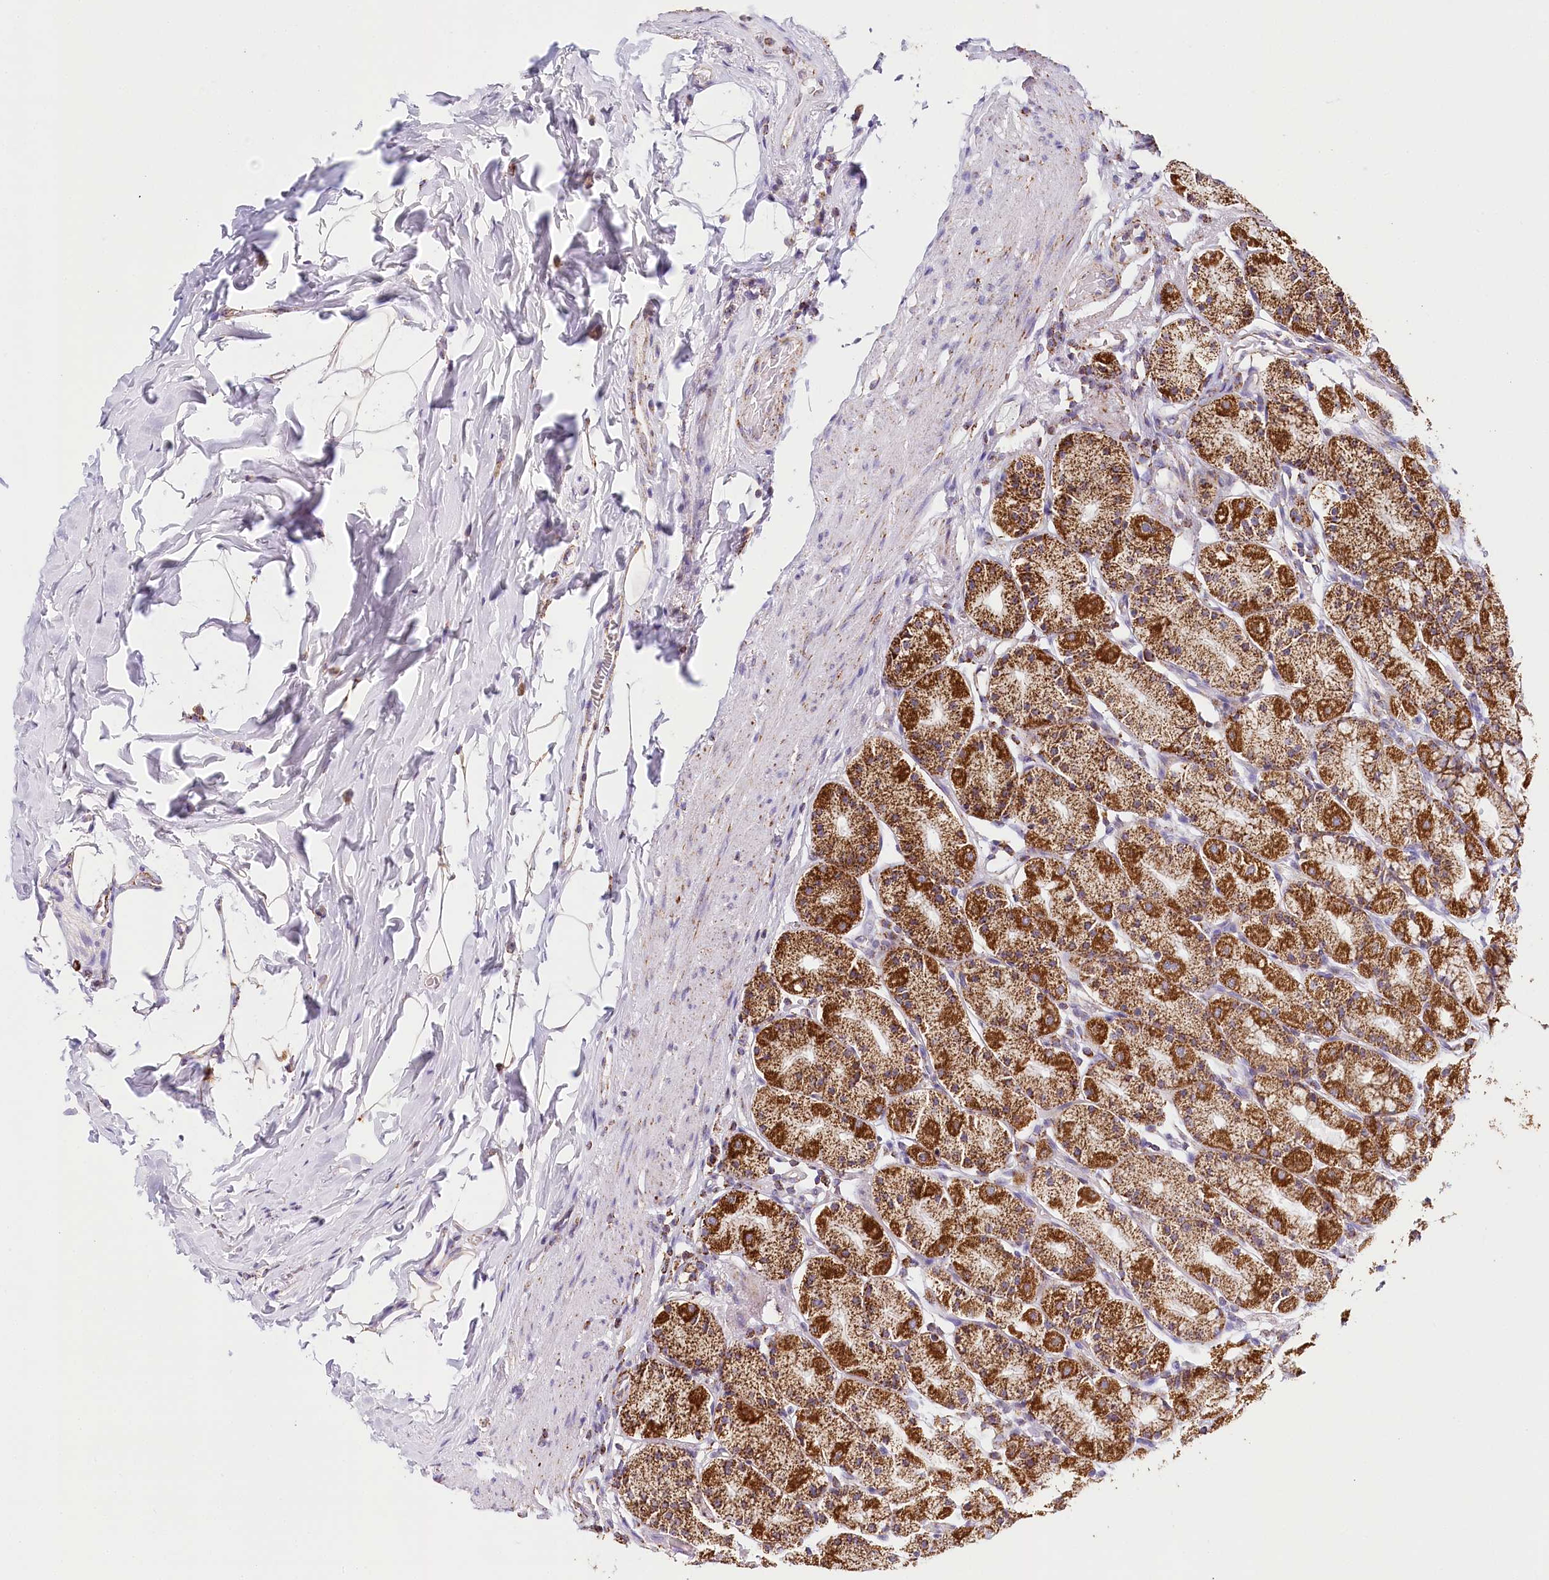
{"staining": {"intensity": "strong", "quantity": ">75%", "location": "cytoplasmic/membranous"}, "tissue": "stomach", "cell_type": "Glandular cells", "image_type": "normal", "snomed": [{"axis": "morphology", "description": "Normal tissue, NOS"}, {"axis": "topography", "description": "Stomach, upper"}], "caption": "A brown stain shows strong cytoplasmic/membranous positivity of a protein in glandular cells of benign stomach. The protein of interest is shown in brown color, while the nuclei are stained blue.", "gene": "LSS", "patient": {"sex": "male", "age": 68}}